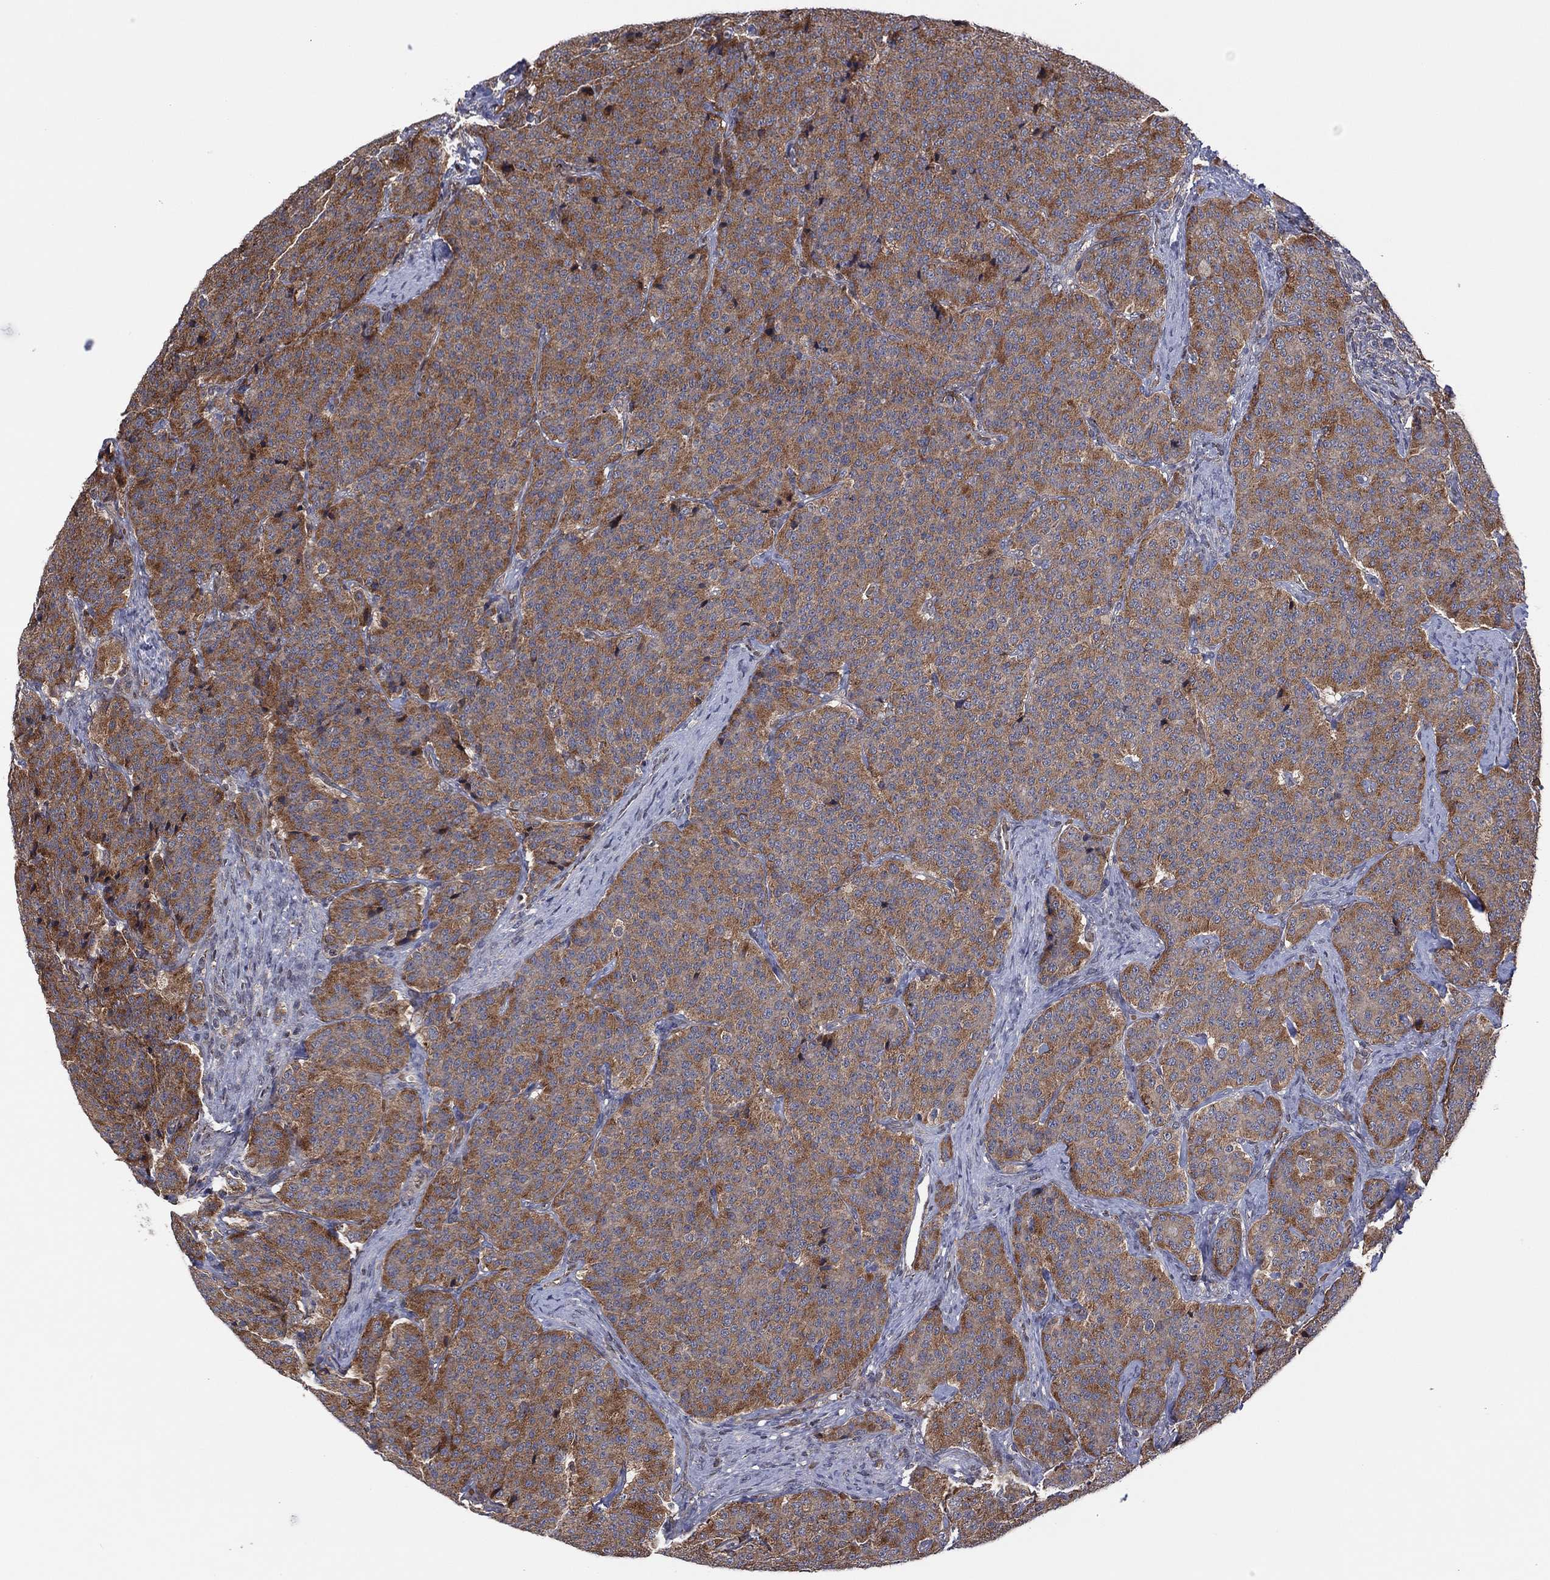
{"staining": {"intensity": "moderate", "quantity": ">75%", "location": "cytoplasmic/membranous"}, "tissue": "carcinoid", "cell_type": "Tumor cells", "image_type": "cancer", "snomed": [{"axis": "morphology", "description": "Carcinoid, malignant, NOS"}, {"axis": "topography", "description": "Small intestine"}], "caption": "Carcinoid tissue demonstrates moderate cytoplasmic/membranous staining in approximately >75% of tumor cells, visualized by immunohistochemistry.", "gene": "PIDD1", "patient": {"sex": "female", "age": 58}}